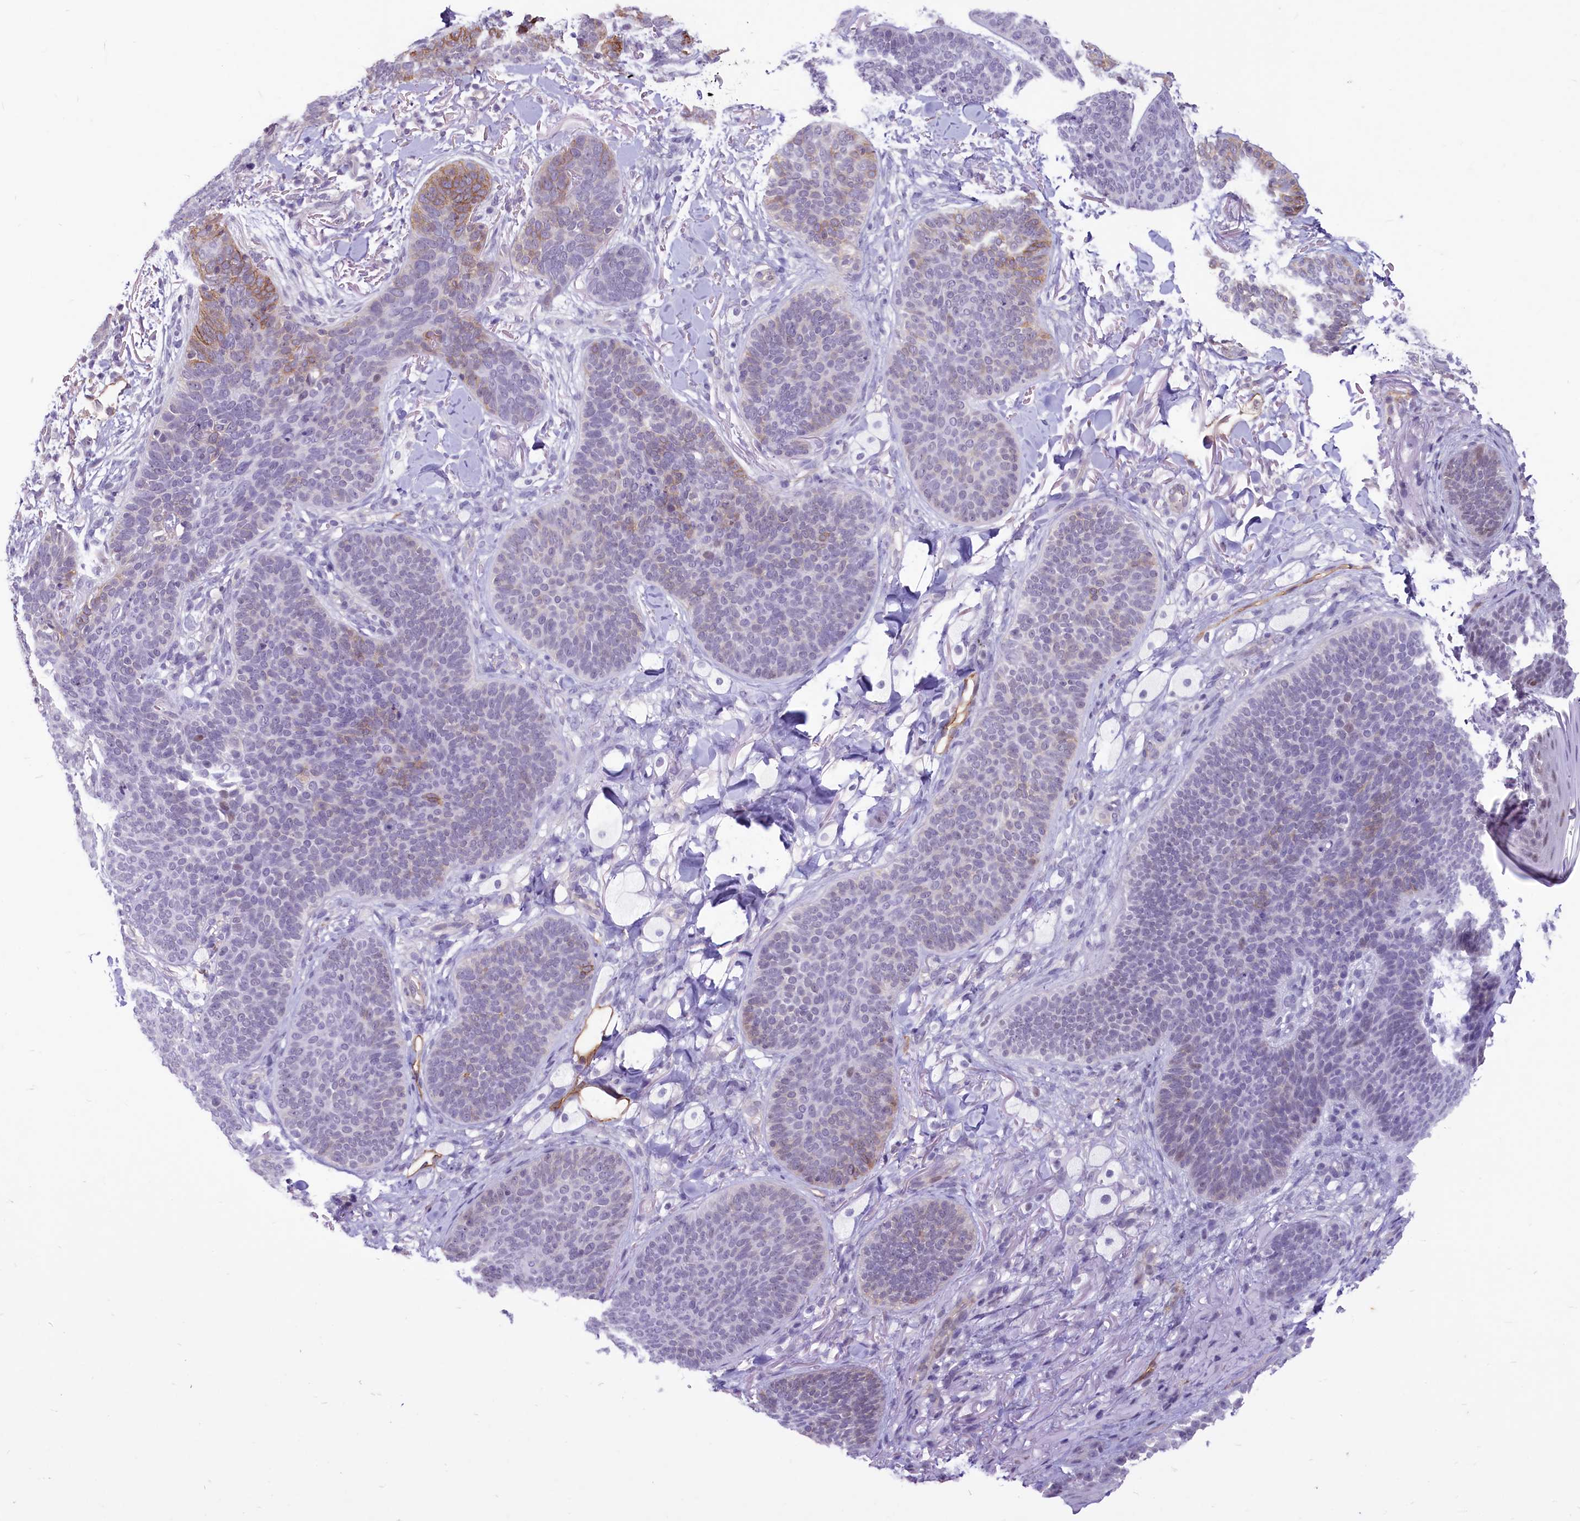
{"staining": {"intensity": "moderate", "quantity": "<25%", "location": "cytoplasmic/membranous"}, "tissue": "skin cancer", "cell_type": "Tumor cells", "image_type": "cancer", "snomed": [{"axis": "morphology", "description": "Basal cell carcinoma"}, {"axis": "topography", "description": "Skin"}], "caption": "Tumor cells reveal low levels of moderate cytoplasmic/membranous staining in approximately <25% of cells in human skin cancer.", "gene": "PROCR", "patient": {"sex": "male", "age": 85}}